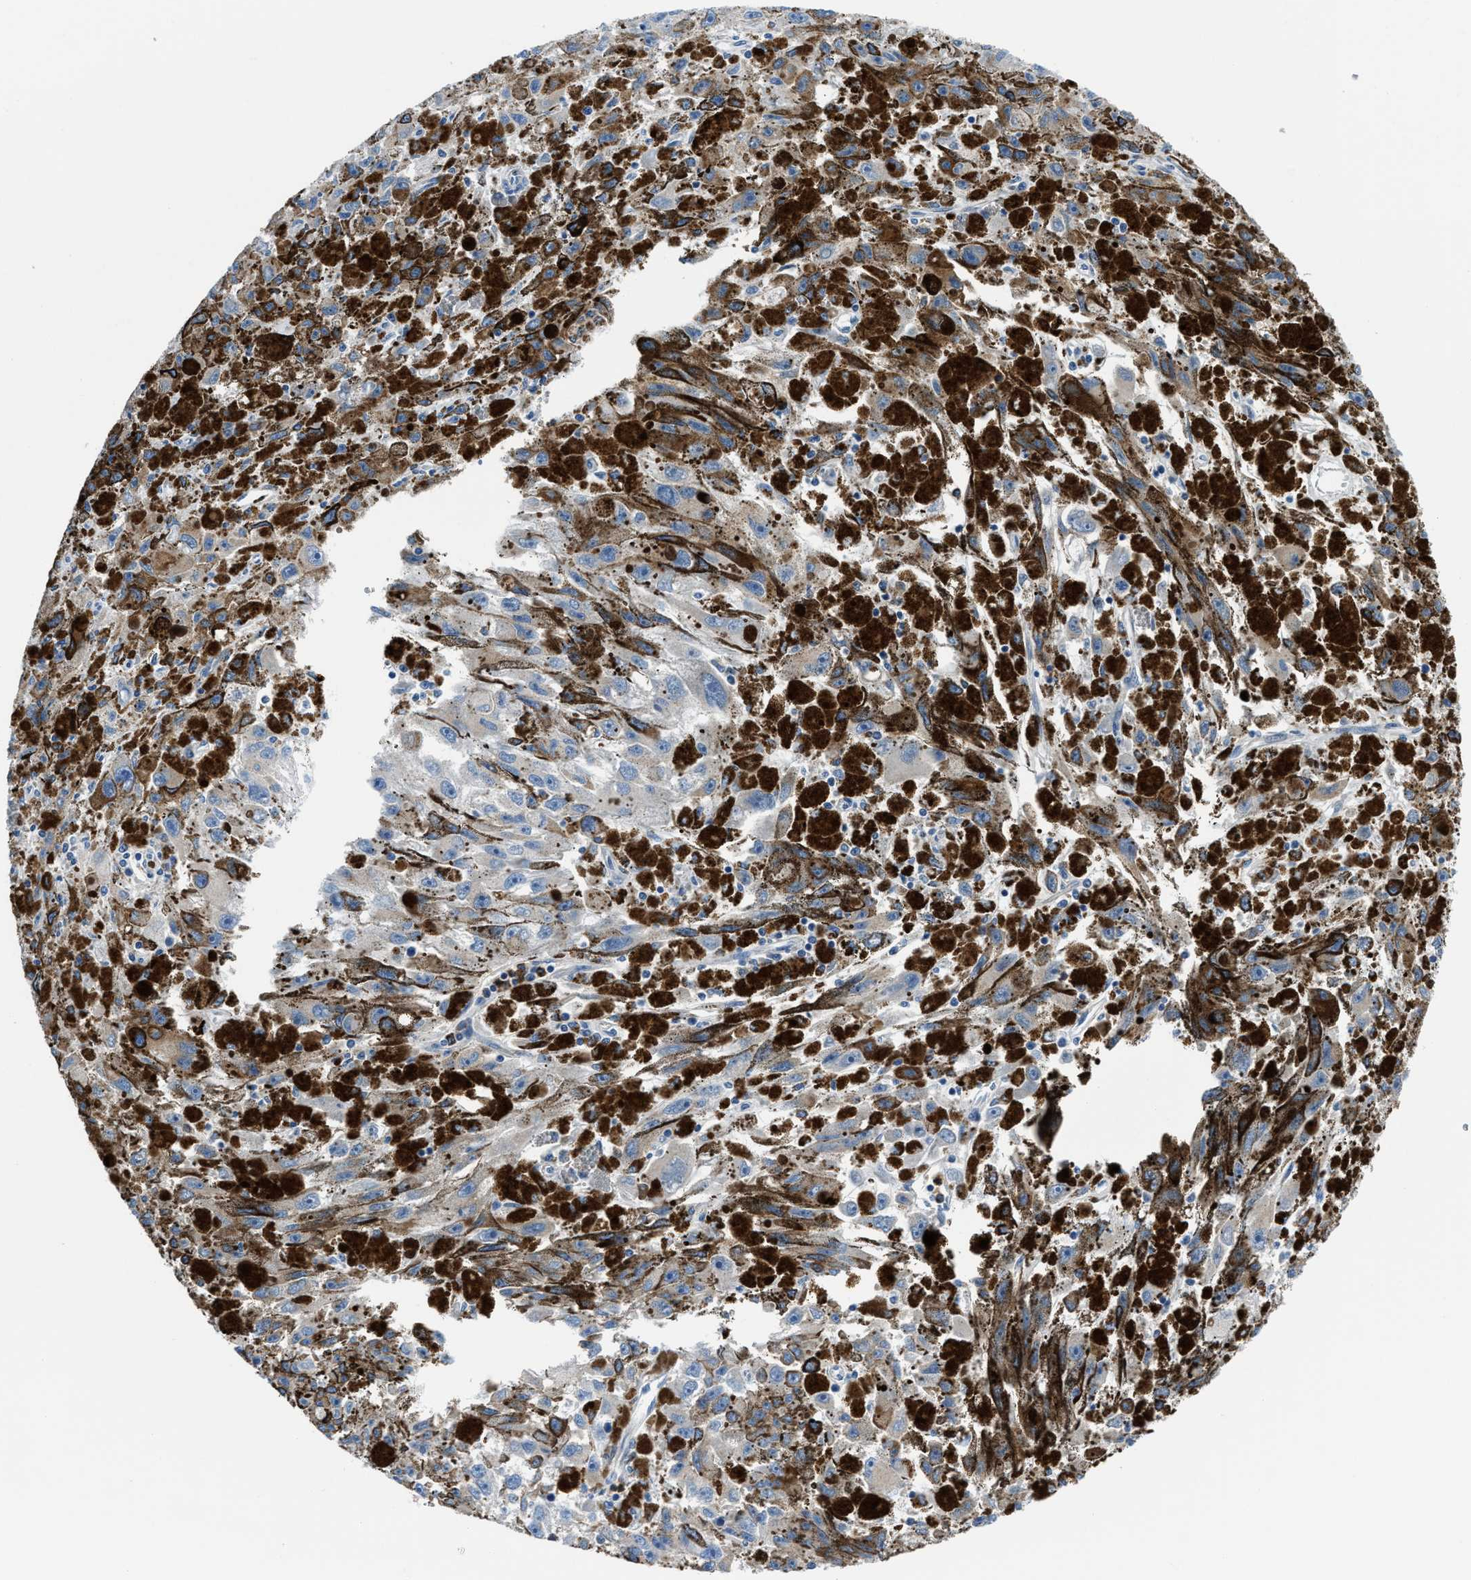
{"staining": {"intensity": "negative", "quantity": "none", "location": "none"}, "tissue": "melanoma", "cell_type": "Tumor cells", "image_type": "cancer", "snomed": [{"axis": "morphology", "description": "Malignant melanoma, NOS"}, {"axis": "topography", "description": "Skin"}], "caption": "There is no significant staining in tumor cells of malignant melanoma.", "gene": "NEB", "patient": {"sex": "female", "age": 104}}